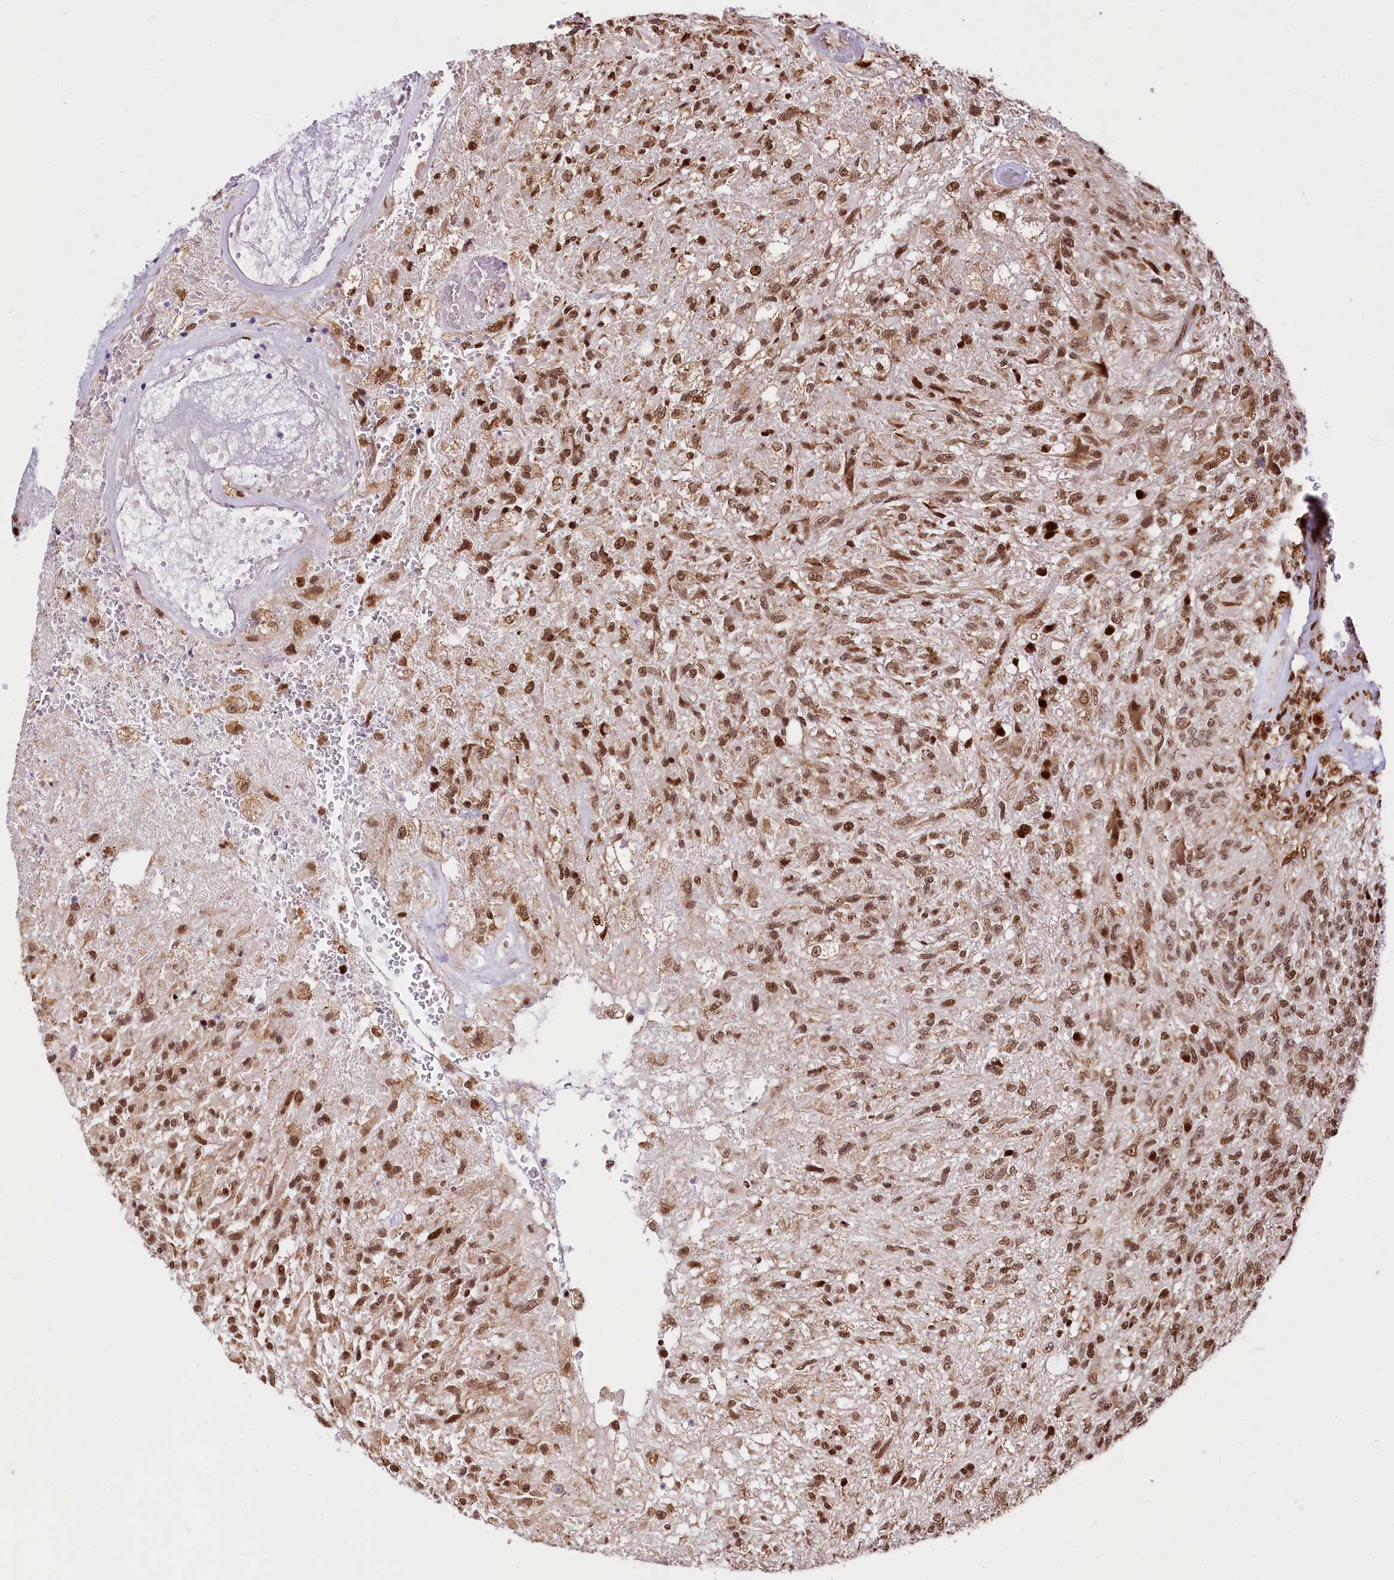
{"staining": {"intensity": "moderate", "quantity": ">75%", "location": "nuclear"}, "tissue": "glioma", "cell_type": "Tumor cells", "image_type": "cancer", "snomed": [{"axis": "morphology", "description": "Glioma, malignant, High grade"}, {"axis": "topography", "description": "Brain"}], "caption": "Immunohistochemistry image of neoplastic tissue: malignant high-grade glioma stained using immunohistochemistry reveals medium levels of moderate protein expression localized specifically in the nuclear of tumor cells, appearing as a nuclear brown color.", "gene": "PDS5B", "patient": {"sex": "male", "age": 56}}